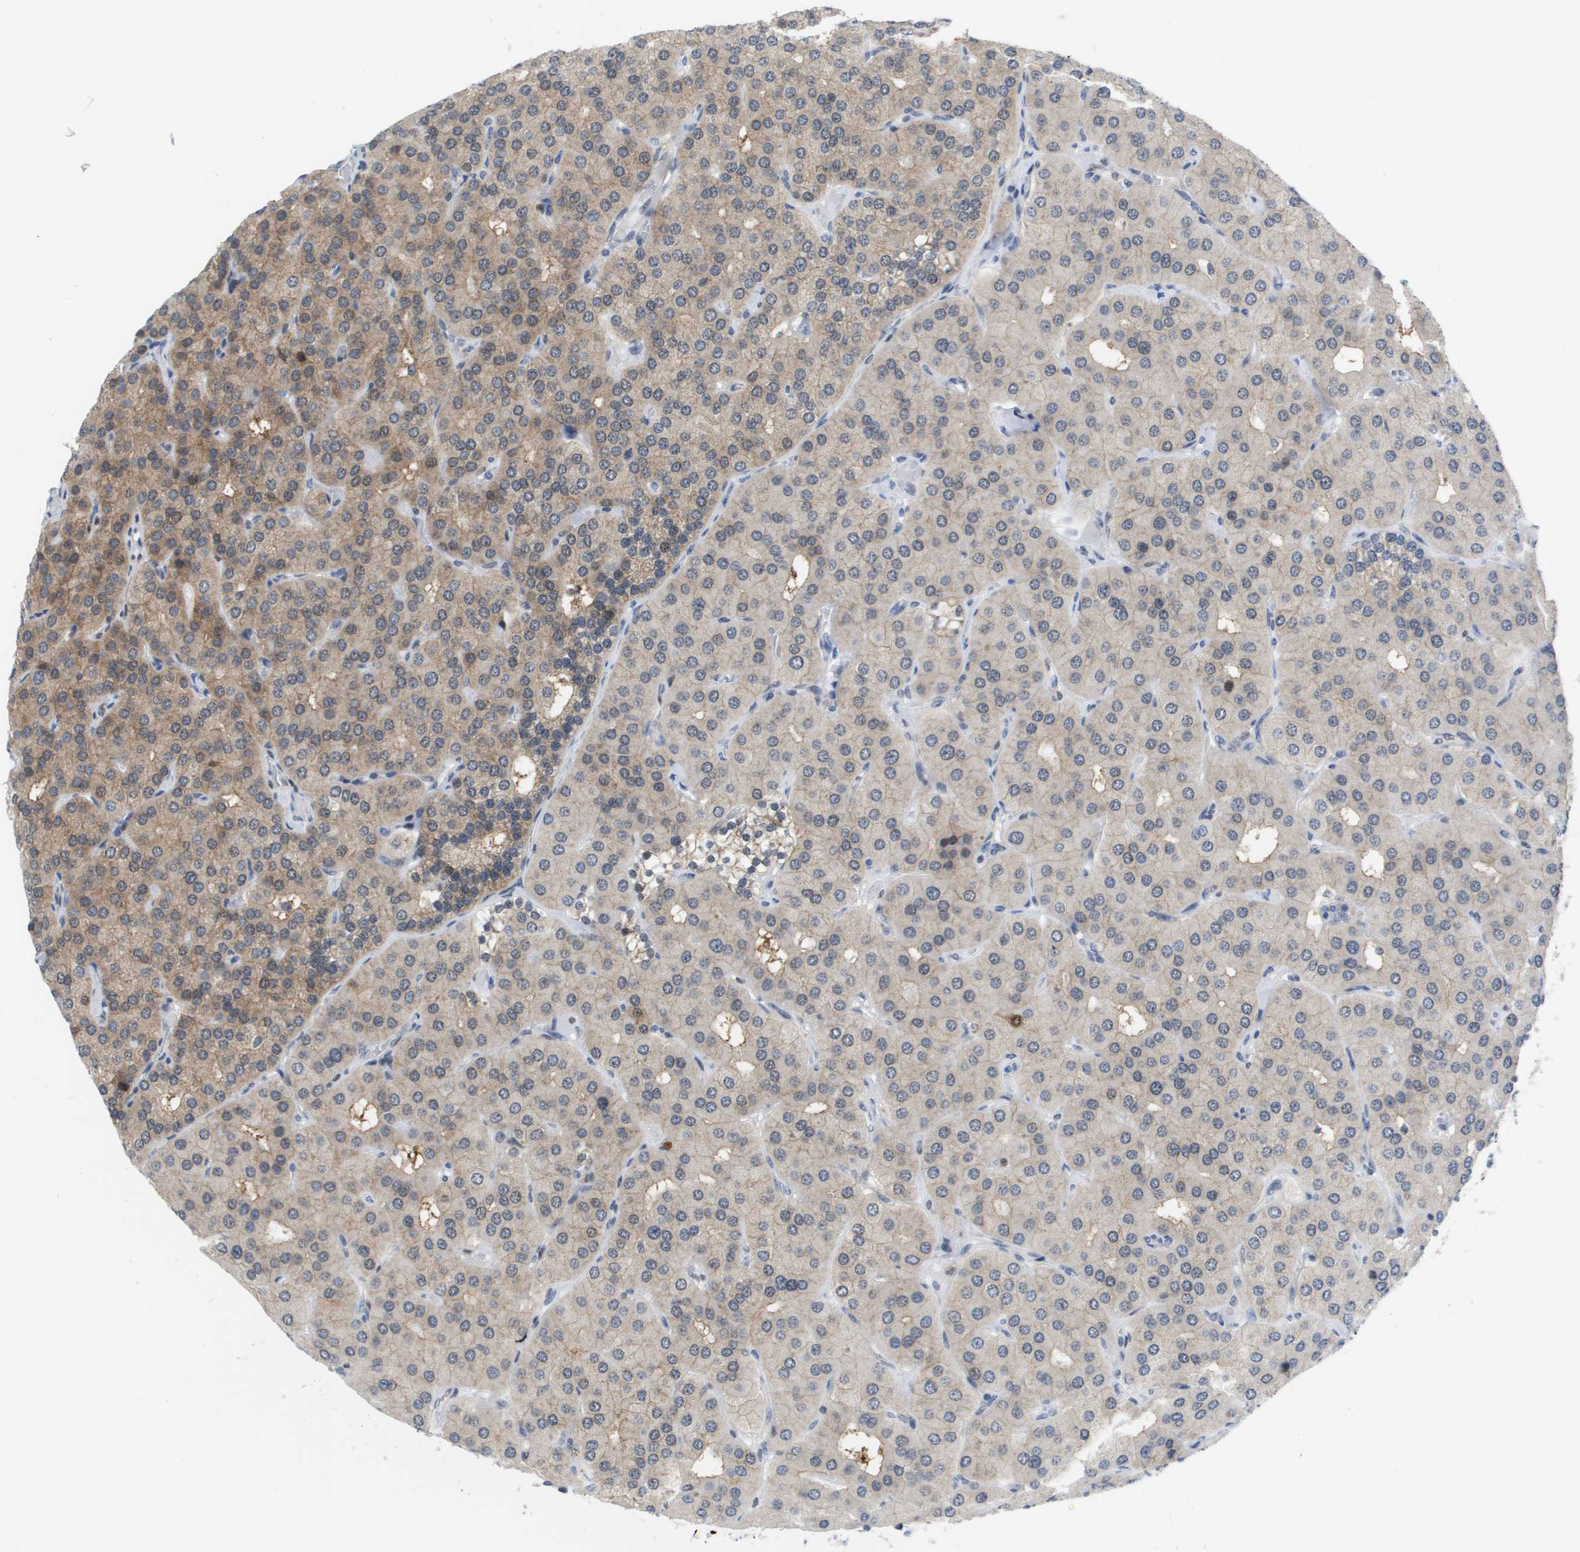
{"staining": {"intensity": "weak", "quantity": "25%-75%", "location": "cytoplasmic/membranous"}, "tissue": "parathyroid gland", "cell_type": "Glandular cells", "image_type": "normal", "snomed": [{"axis": "morphology", "description": "Normal tissue, NOS"}, {"axis": "morphology", "description": "Adenoma, NOS"}, {"axis": "topography", "description": "Parathyroid gland"}], "caption": "High-power microscopy captured an IHC micrograph of unremarkable parathyroid gland, revealing weak cytoplasmic/membranous positivity in about 25%-75% of glandular cells.", "gene": "FKBP4", "patient": {"sex": "female", "age": 86}}